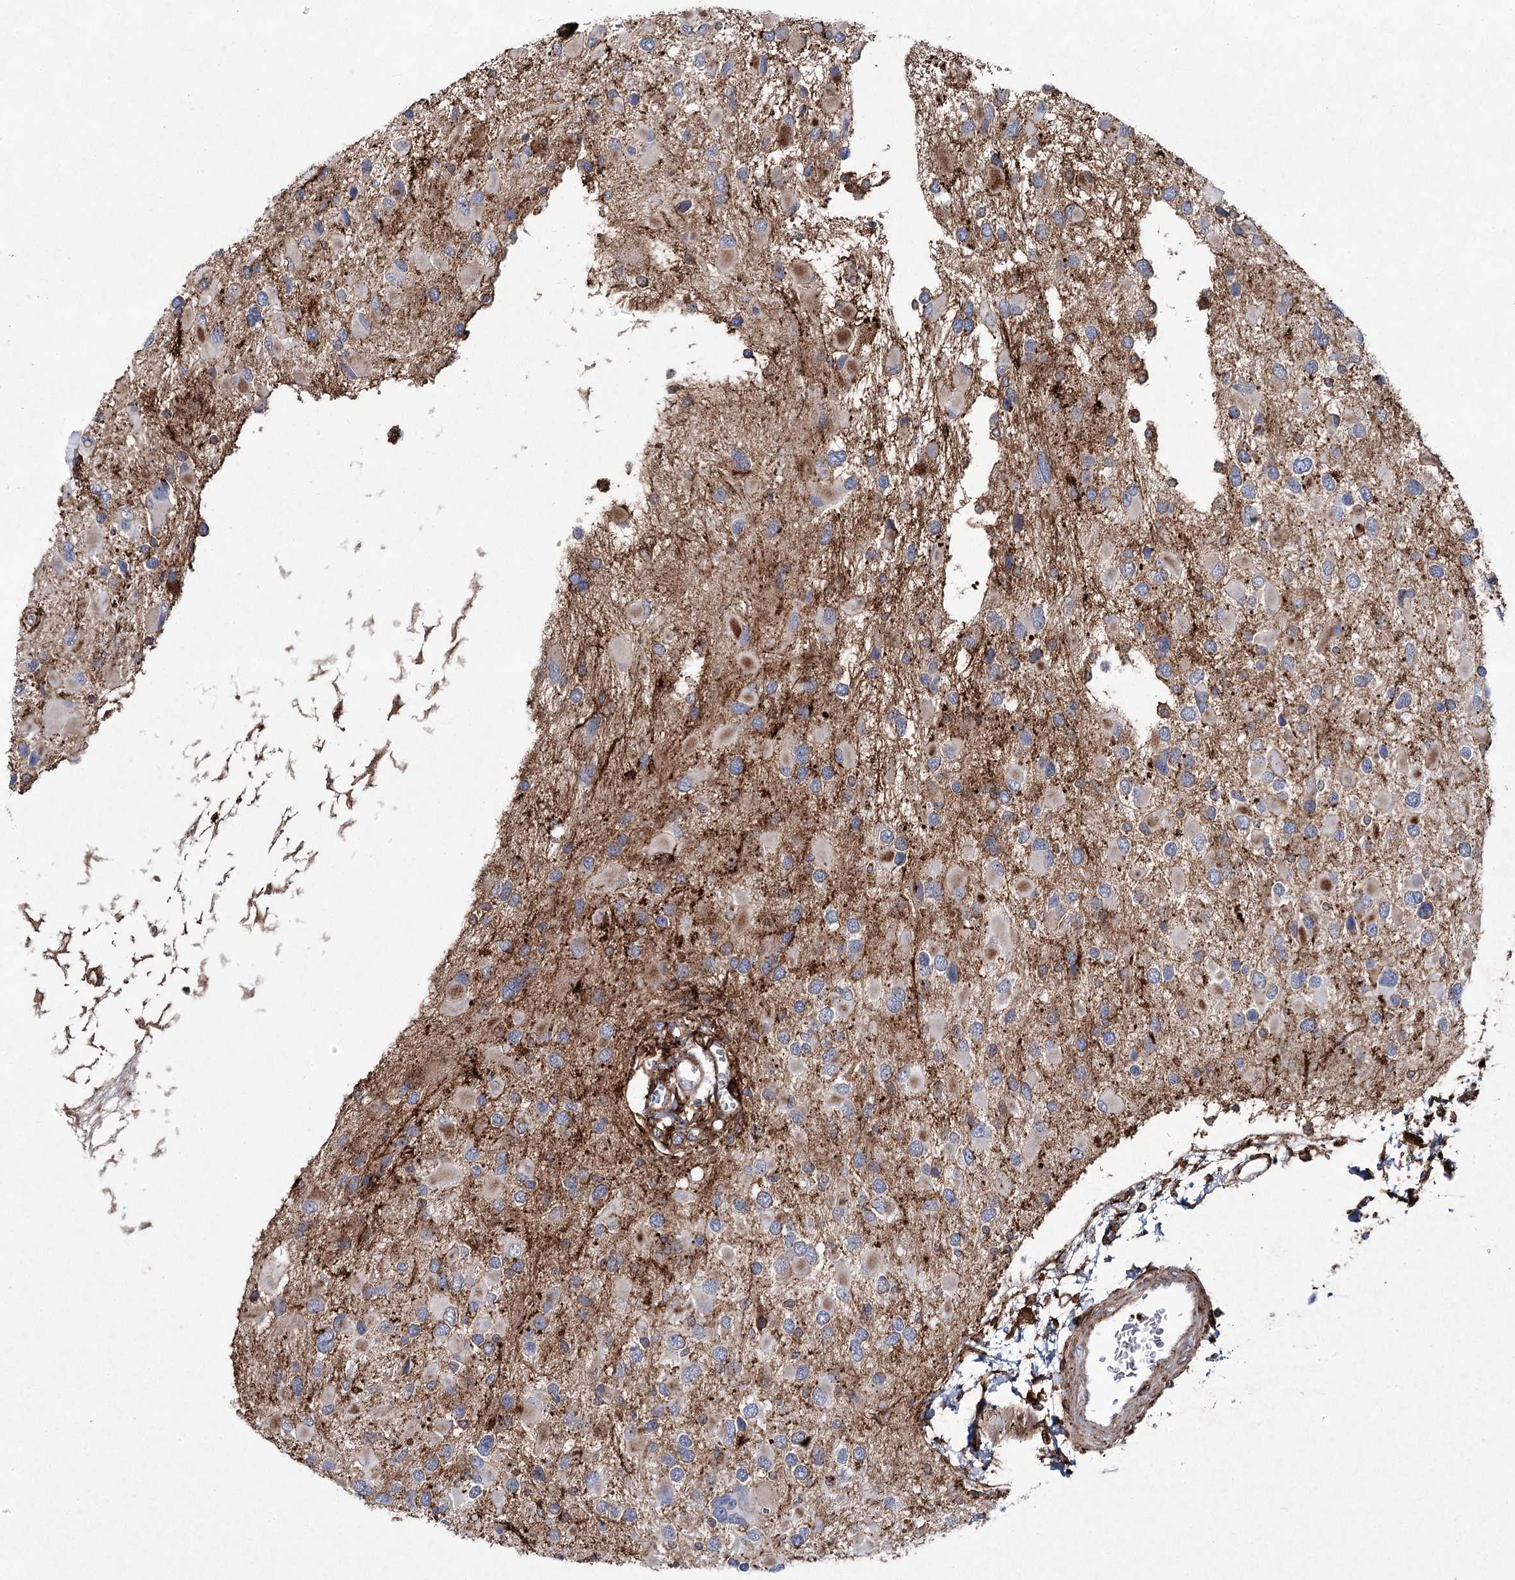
{"staining": {"intensity": "negative", "quantity": "none", "location": "none"}, "tissue": "glioma", "cell_type": "Tumor cells", "image_type": "cancer", "snomed": [{"axis": "morphology", "description": "Glioma, malignant, High grade"}, {"axis": "topography", "description": "Brain"}], "caption": "Malignant high-grade glioma was stained to show a protein in brown. There is no significant expression in tumor cells.", "gene": "DCUN1D4", "patient": {"sex": "male", "age": 53}}